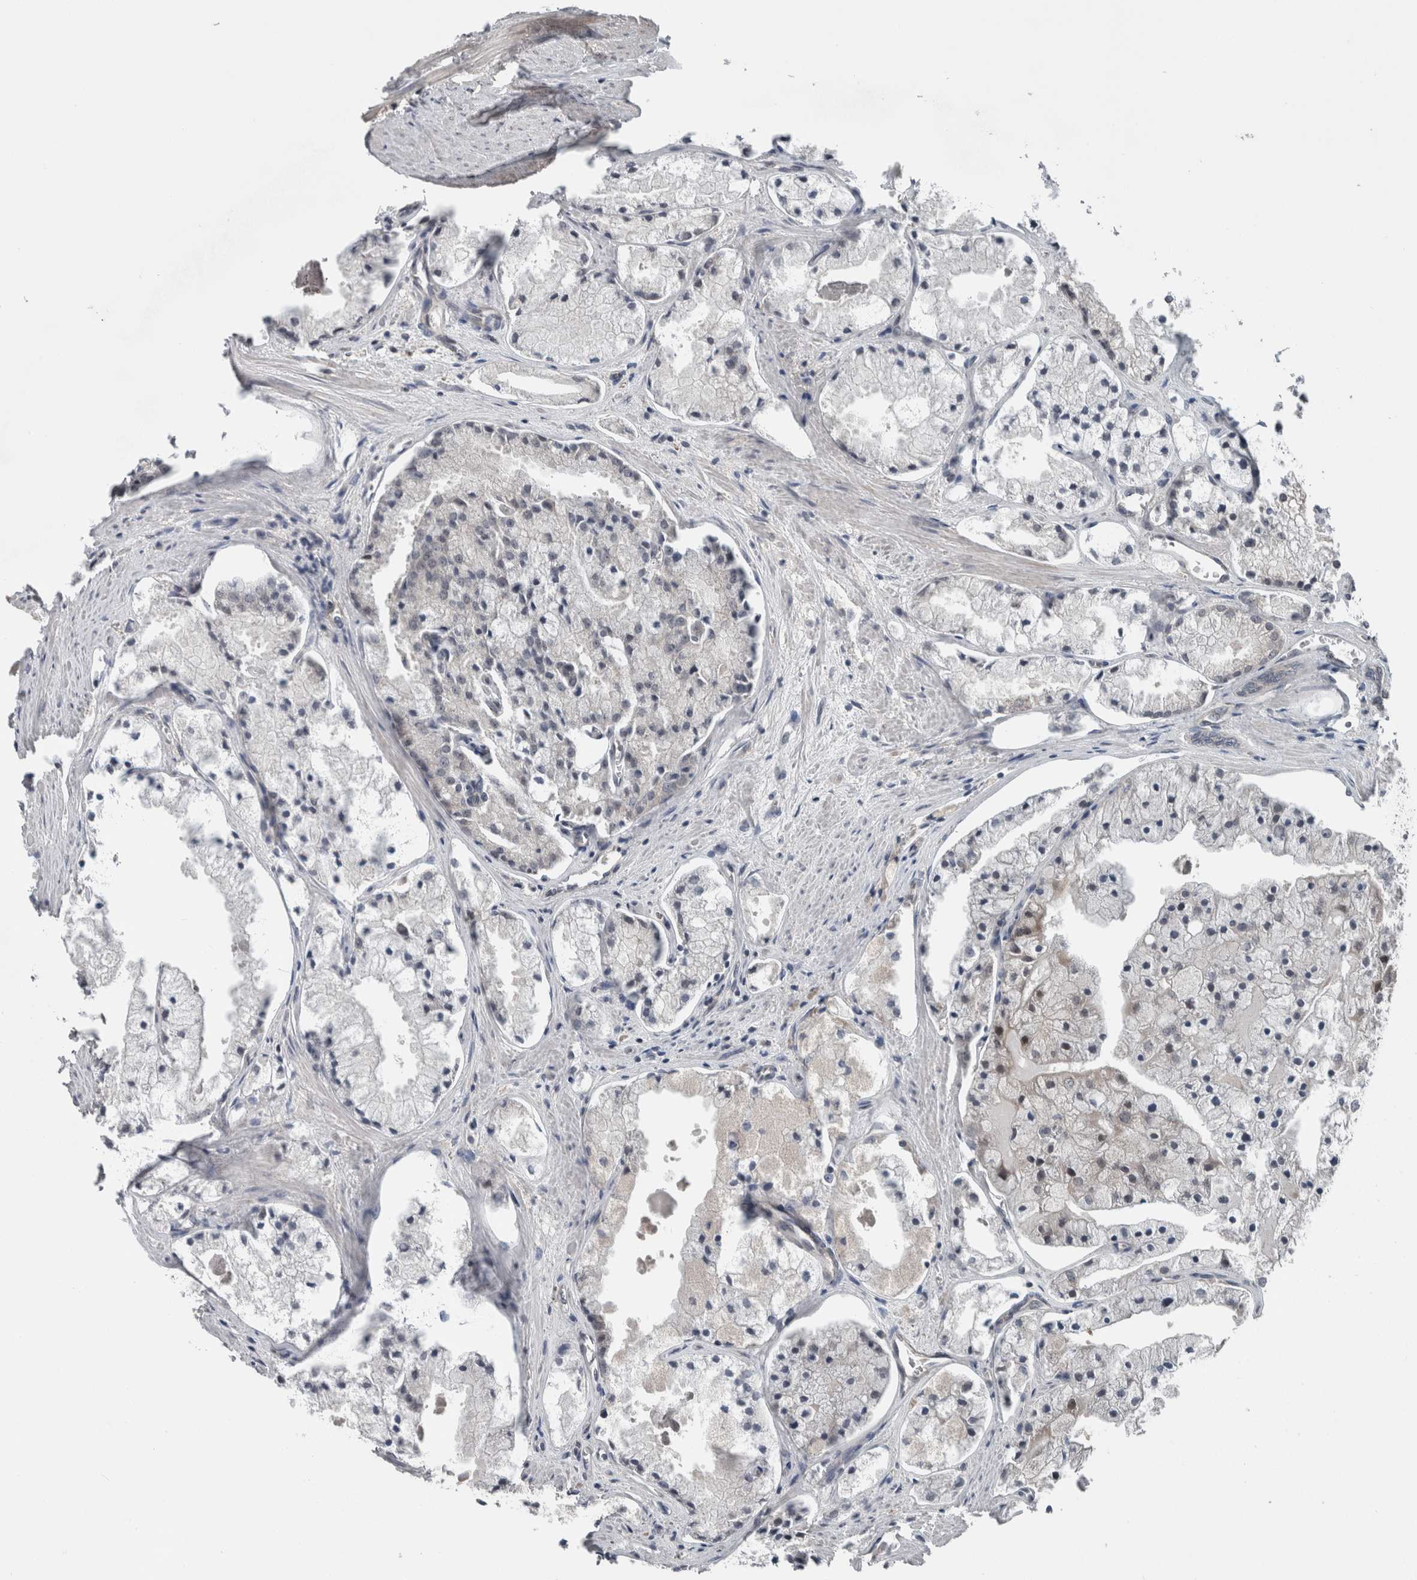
{"staining": {"intensity": "negative", "quantity": "none", "location": "none"}, "tissue": "prostate cancer", "cell_type": "Tumor cells", "image_type": "cancer", "snomed": [{"axis": "morphology", "description": "Adenocarcinoma, High grade"}, {"axis": "topography", "description": "Prostate"}], "caption": "High magnification brightfield microscopy of adenocarcinoma (high-grade) (prostate) stained with DAB (brown) and counterstained with hematoxylin (blue): tumor cells show no significant expression.", "gene": "ENY2", "patient": {"sex": "male", "age": 50}}